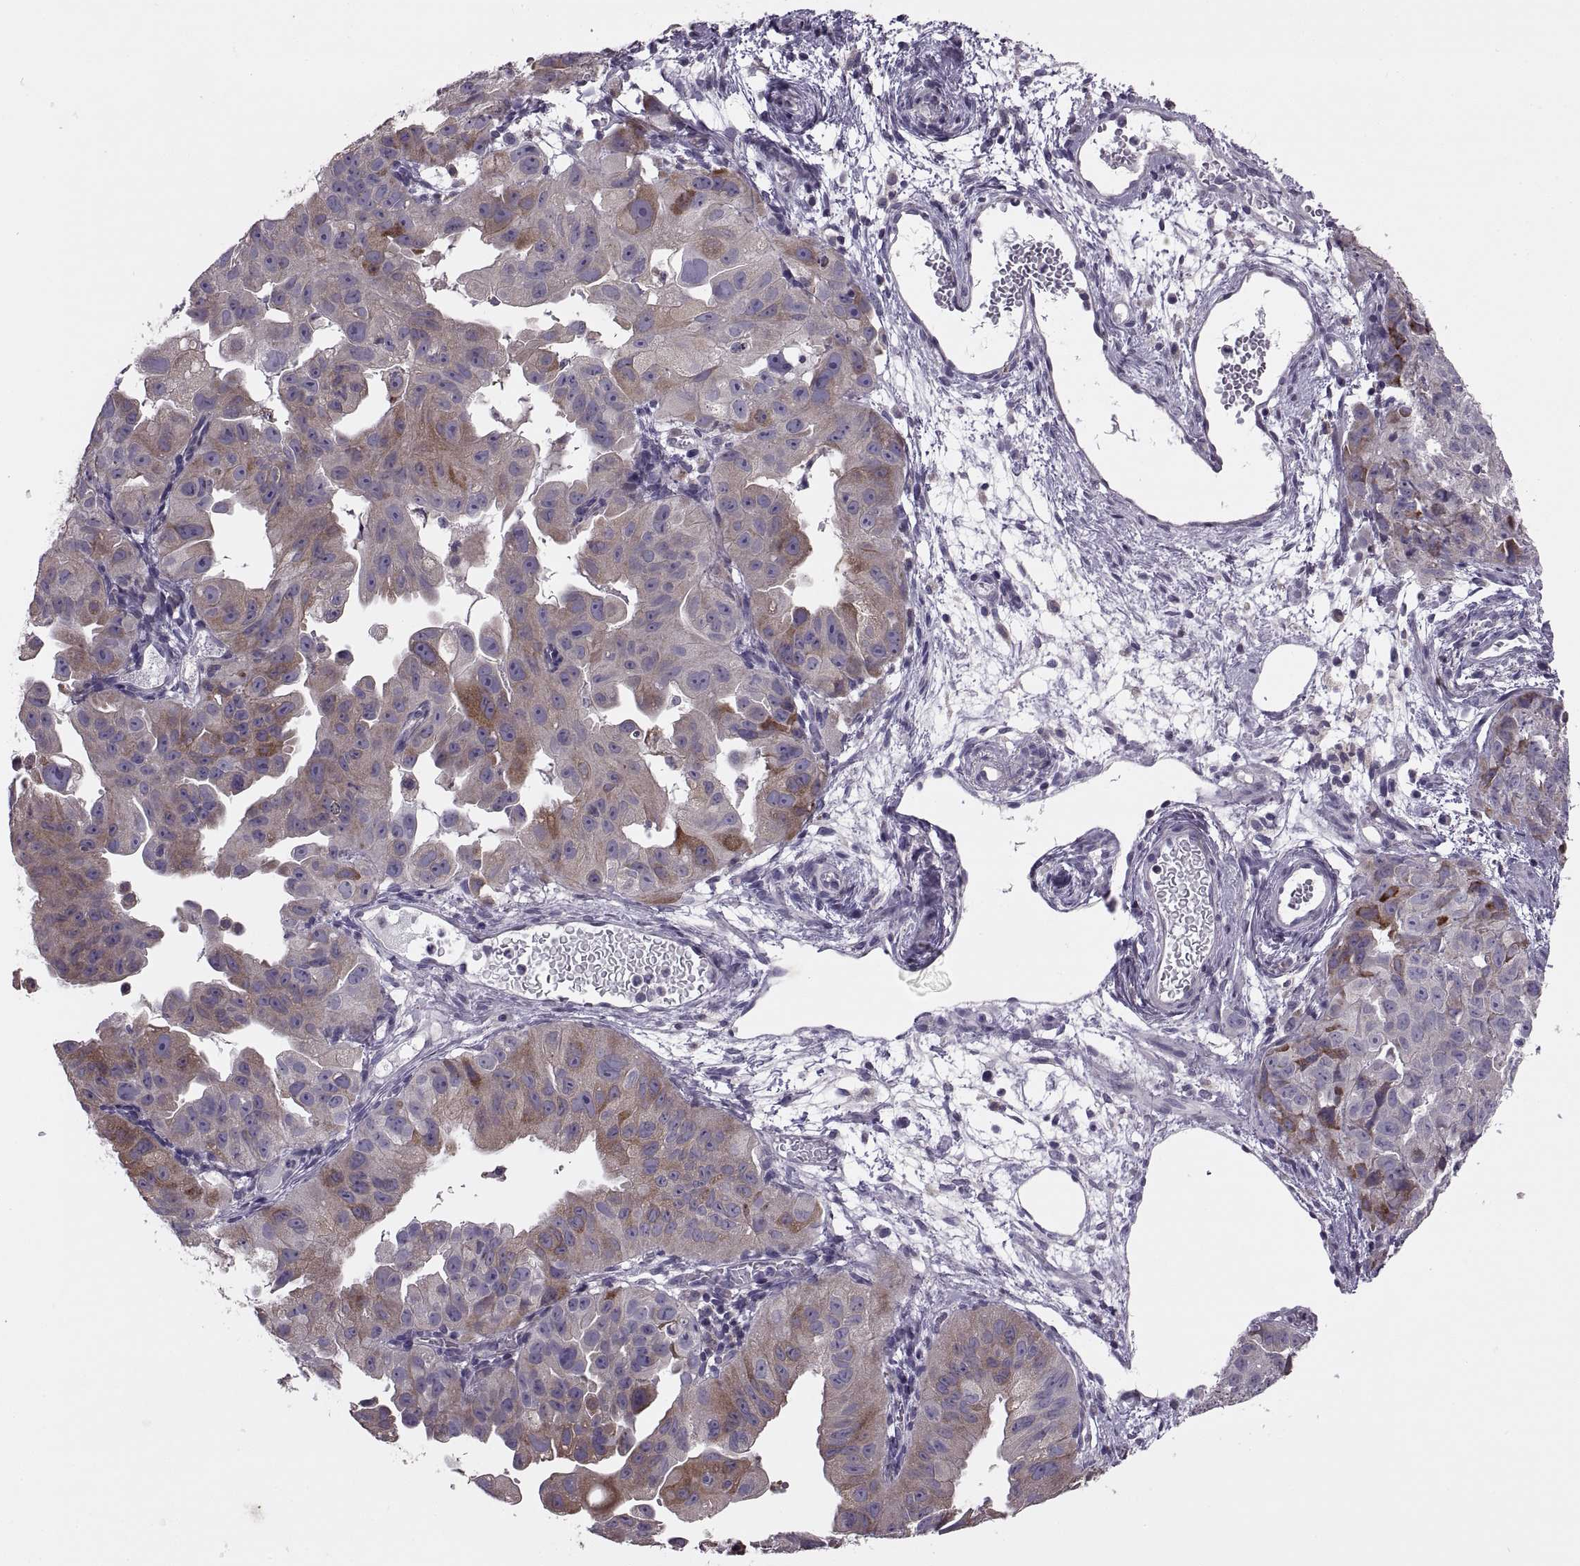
{"staining": {"intensity": "moderate", "quantity": "25%-75%", "location": "cytoplasmic/membranous"}, "tissue": "ovarian cancer", "cell_type": "Tumor cells", "image_type": "cancer", "snomed": [{"axis": "morphology", "description": "Carcinoma, endometroid"}, {"axis": "topography", "description": "Ovary"}], "caption": "A medium amount of moderate cytoplasmic/membranous staining is identified in approximately 25%-75% of tumor cells in ovarian cancer tissue. (Brightfield microscopy of DAB IHC at high magnification).", "gene": "LETM2", "patient": {"sex": "female", "age": 85}}